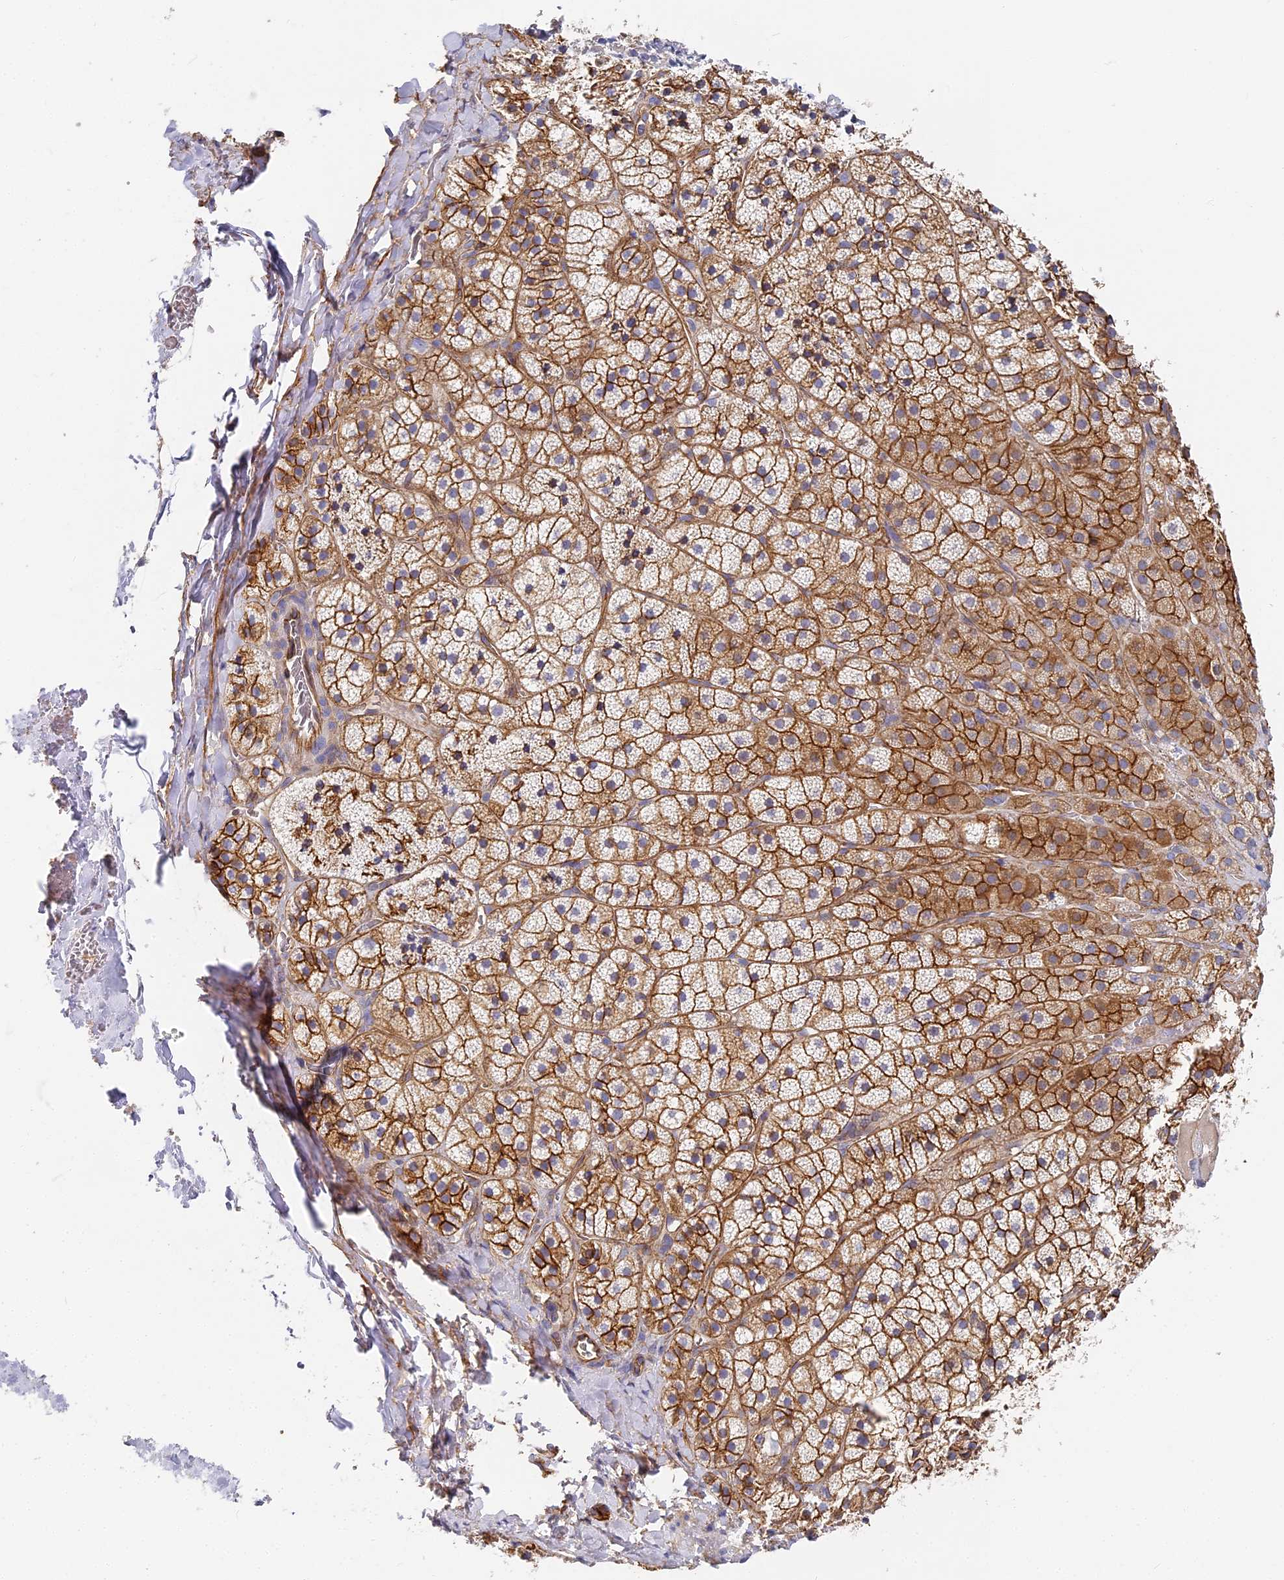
{"staining": {"intensity": "moderate", "quantity": ">75%", "location": "cytoplasmic/membranous"}, "tissue": "adrenal gland", "cell_type": "Glandular cells", "image_type": "normal", "snomed": [{"axis": "morphology", "description": "Normal tissue, NOS"}, {"axis": "topography", "description": "Adrenal gland"}], "caption": "The photomicrograph displays a brown stain indicating the presence of a protein in the cytoplasmic/membranous of glandular cells in adrenal gland. (DAB IHC with brightfield microscopy, high magnification).", "gene": "CCDC30", "patient": {"sex": "female", "age": 44}}